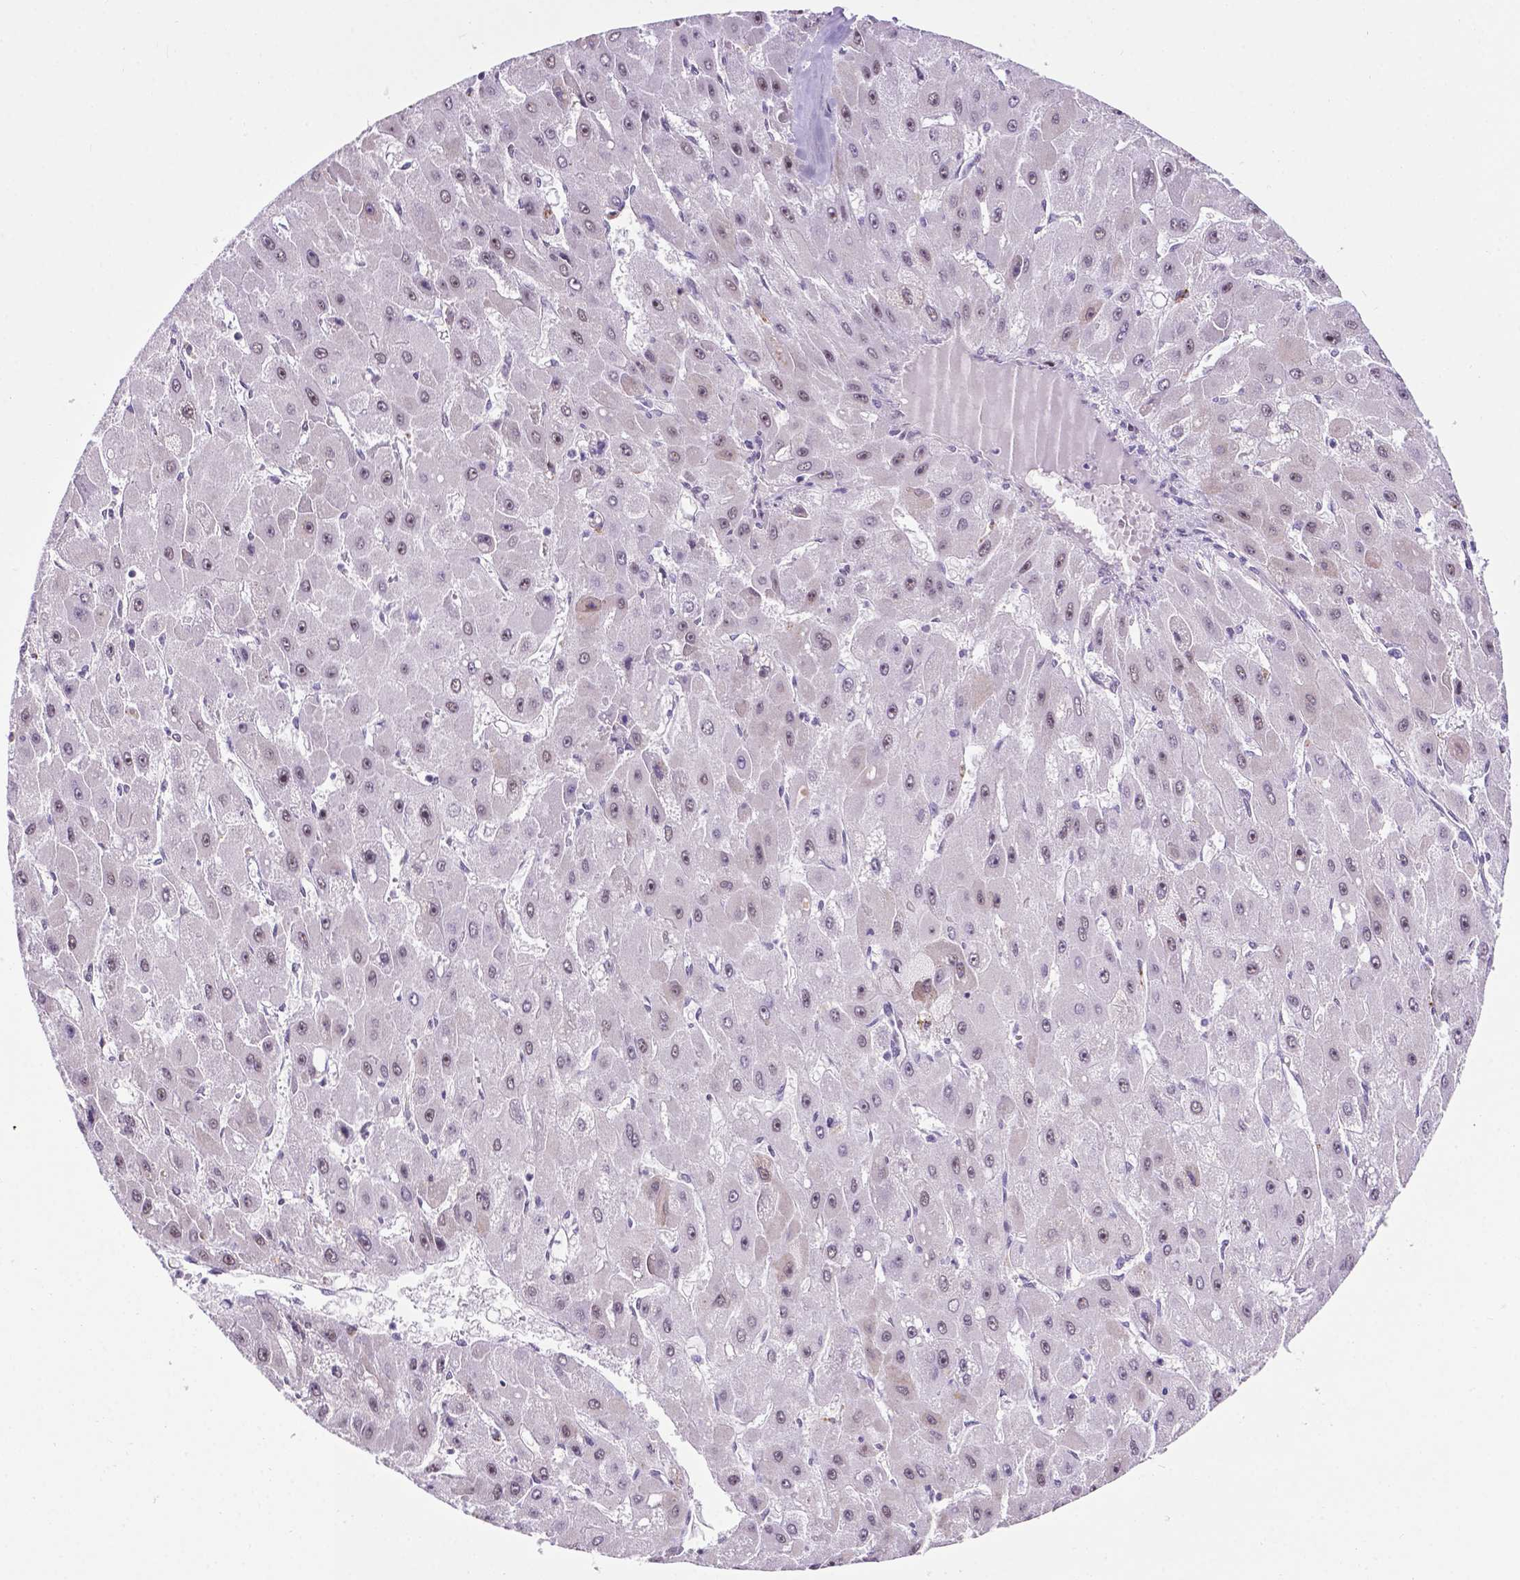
{"staining": {"intensity": "negative", "quantity": "none", "location": "none"}, "tissue": "liver cancer", "cell_type": "Tumor cells", "image_type": "cancer", "snomed": [{"axis": "morphology", "description": "Carcinoma, Hepatocellular, NOS"}, {"axis": "topography", "description": "Liver"}], "caption": "Tumor cells show no significant protein staining in liver cancer (hepatocellular carcinoma).", "gene": "SMAD3", "patient": {"sex": "female", "age": 25}}